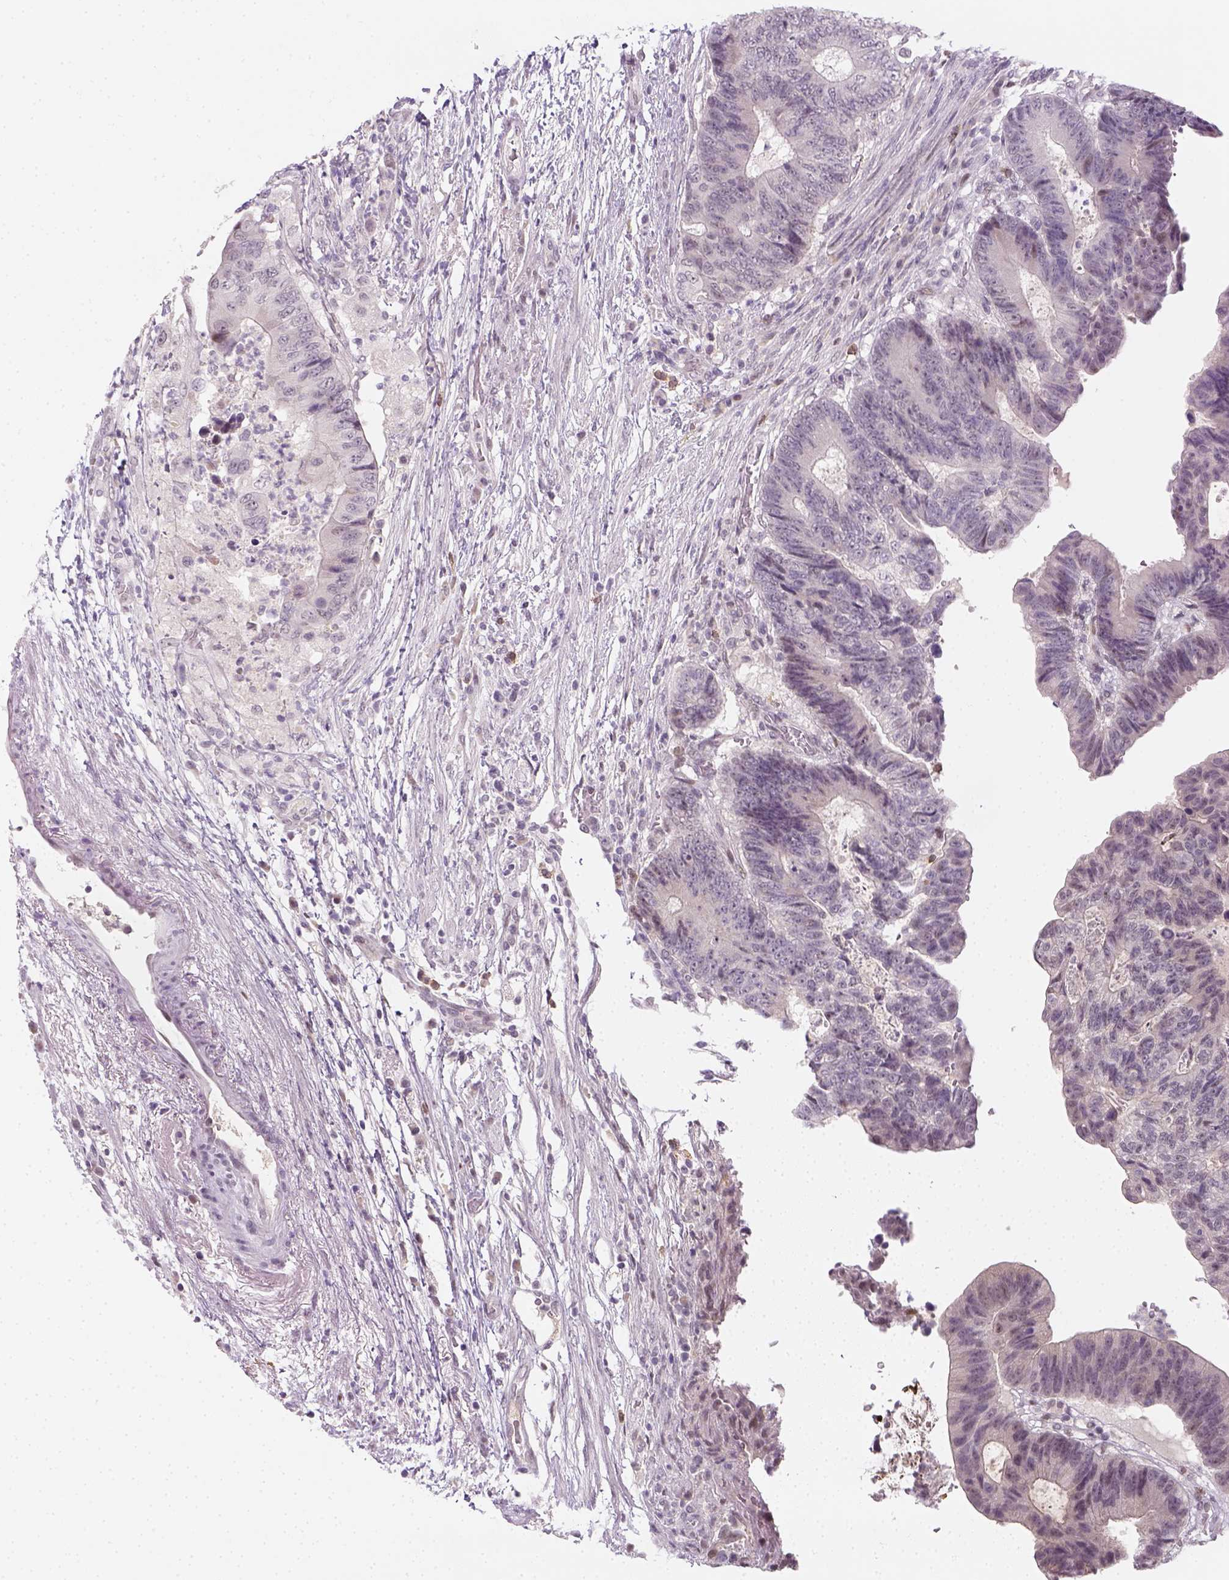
{"staining": {"intensity": "negative", "quantity": "none", "location": "none"}, "tissue": "colorectal cancer", "cell_type": "Tumor cells", "image_type": "cancer", "snomed": [{"axis": "morphology", "description": "Adenocarcinoma, NOS"}, {"axis": "topography", "description": "Colon"}], "caption": "Tumor cells are negative for protein expression in human colorectal cancer.", "gene": "MAGEB3", "patient": {"sex": "female", "age": 48}}